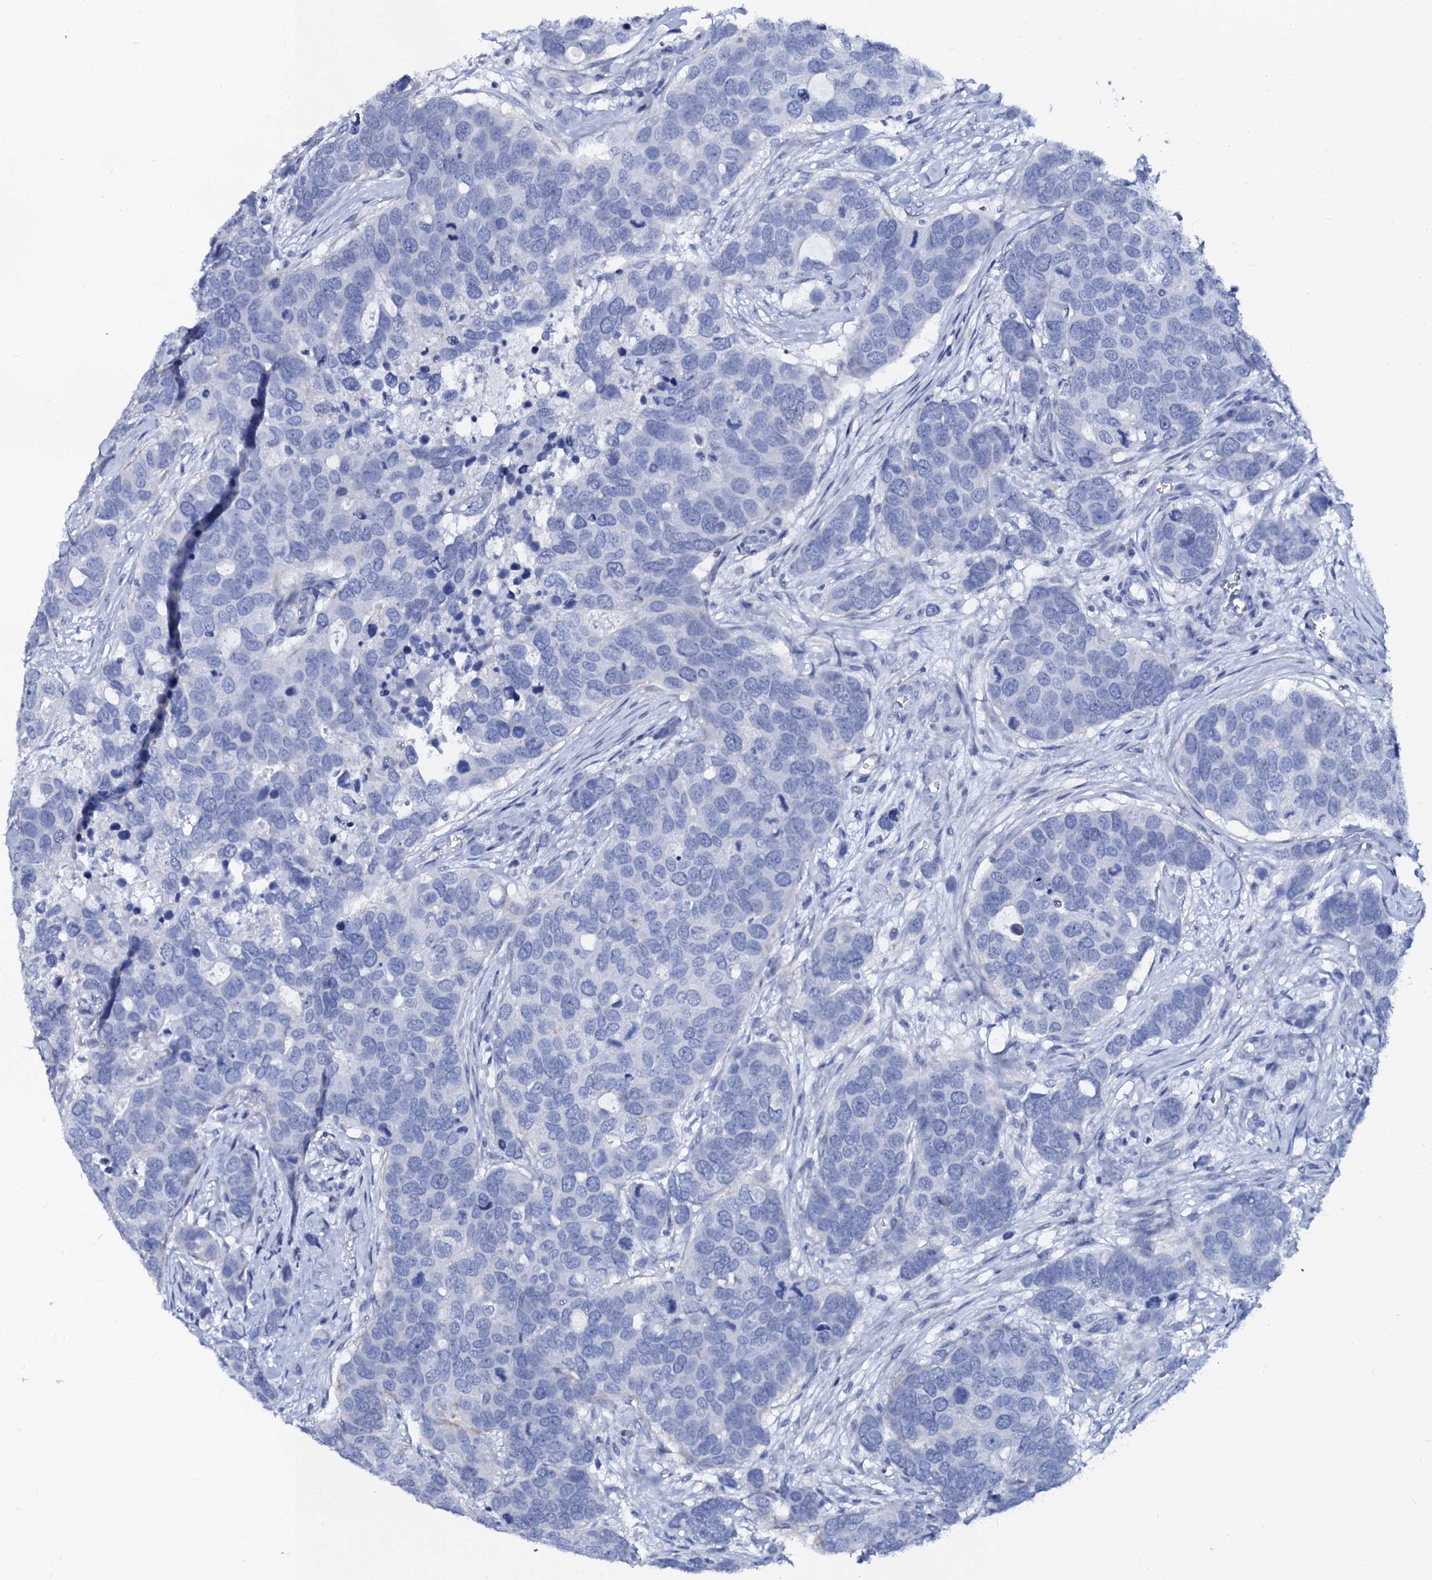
{"staining": {"intensity": "negative", "quantity": "none", "location": "none"}, "tissue": "breast cancer", "cell_type": "Tumor cells", "image_type": "cancer", "snomed": [{"axis": "morphology", "description": "Duct carcinoma"}, {"axis": "topography", "description": "Breast"}], "caption": "Tumor cells are negative for brown protein staining in breast cancer (intraductal carcinoma).", "gene": "RBP3", "patient": {"sex": "female", "age": 83}}